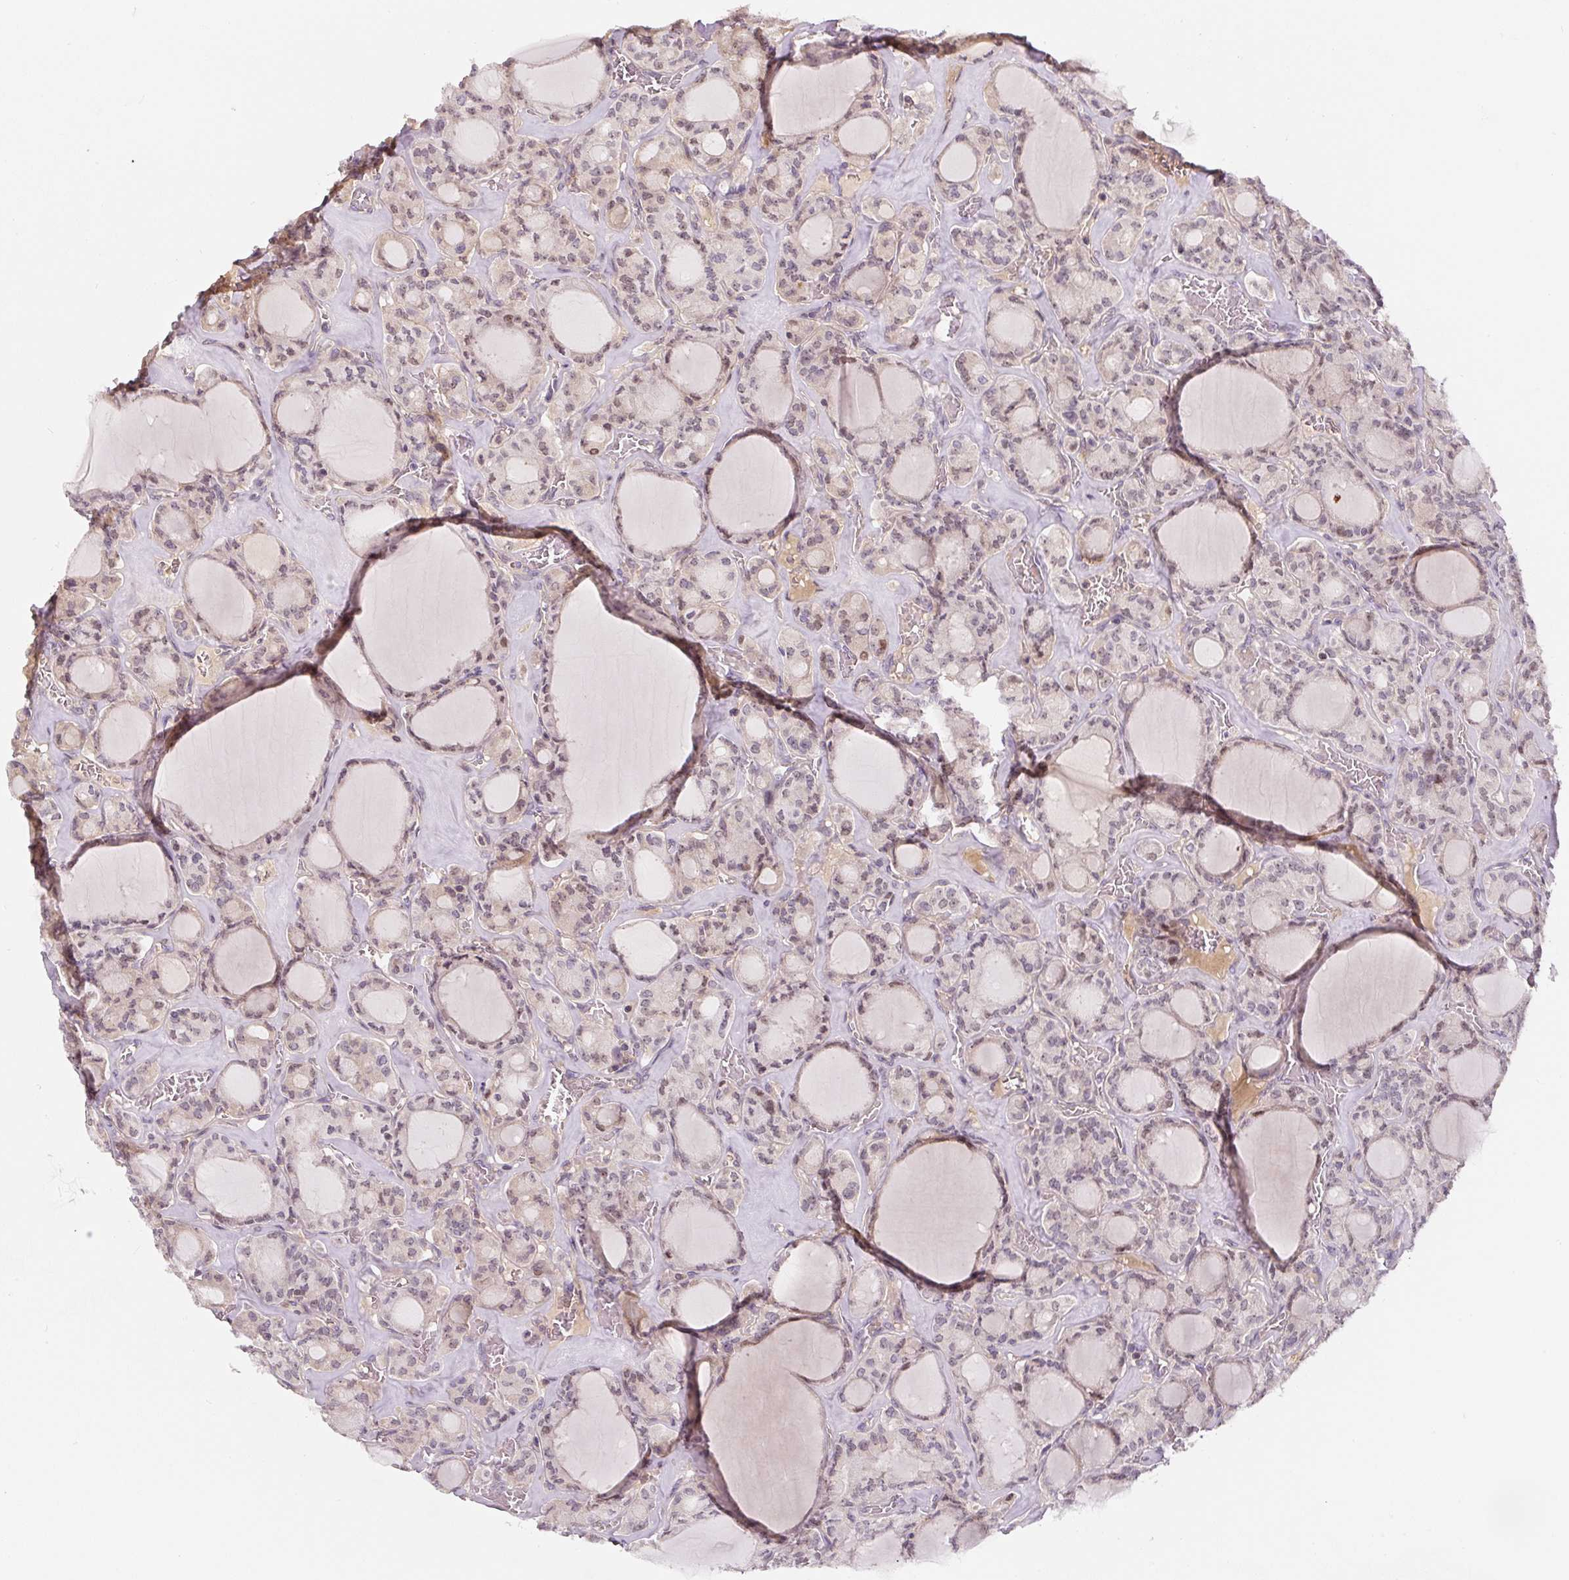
{"staining": {"intensity": "moderate", "quantity": ">75%", "location": "nuclear"}, "tissue": "thyroid cancer", "cell_type": "Tumor cells", "image_type": "cancer", "snomed": [{"axis": "morphology", "description": "Papillary adenocarcinoma, NOS"}, {"axis": "topography", "description": "Thyroid gland"}], "caption": "High-power microscopy captured an immunohistochemistry (IHC) micrograph of thyroid papillary adenocarcinoma, revealing moderate nuclear expression in approximately >75% of tumor cells.", "gene": "PWWP3B", "patient": {"sex": "male", "age": 87}}